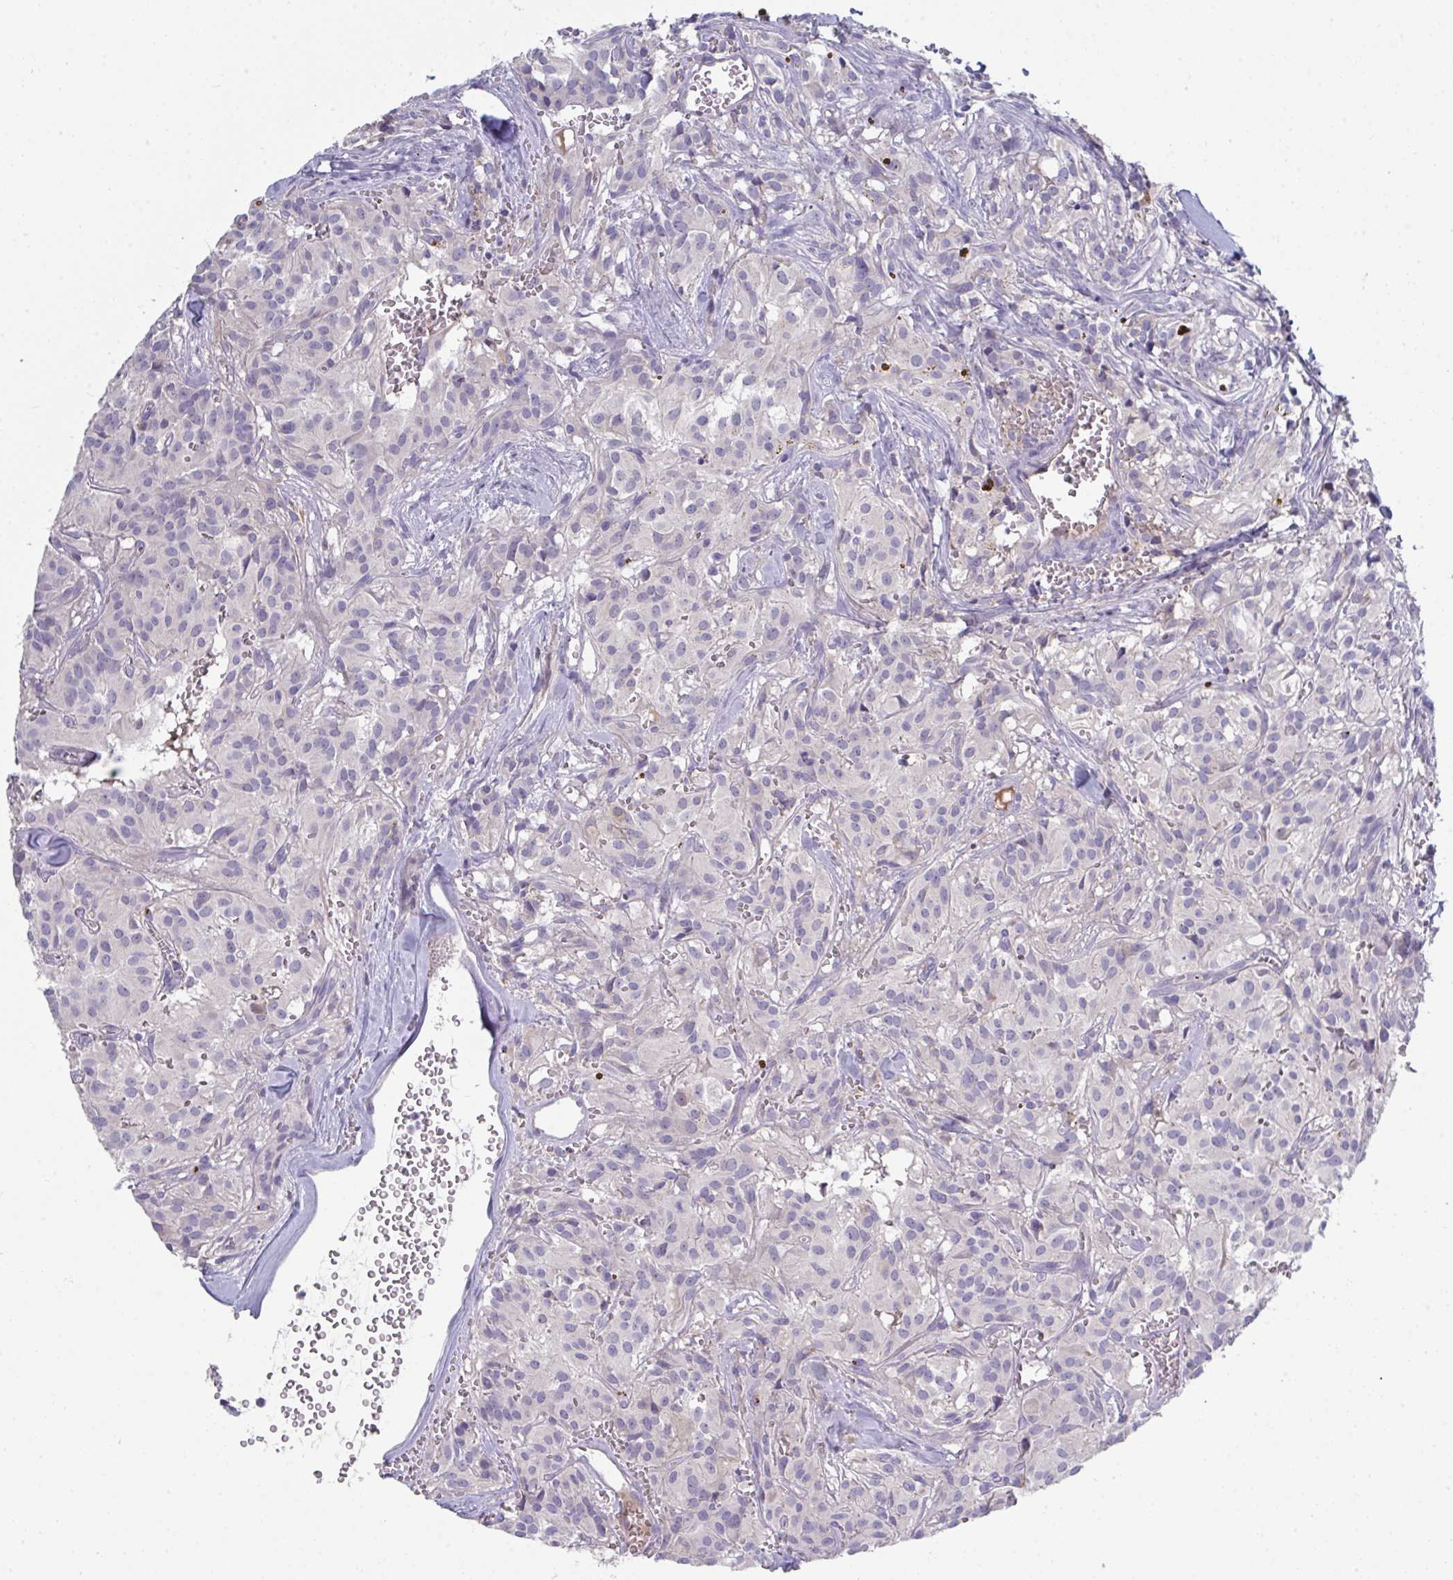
{"staining": {"intensity": "negative", "quantity": "none", "location": "none"}, "tissue": "glioma", "cell_type": "Tumor cells", "image_type": "cancer", "snomed": [{"axis": "morphology", "description": "Glioma, malignant, Low grade"}, {"axis": "topography", "description": "Brain"}], "caption": "Malignant glioma (low-grade) was stained to show a protein in brown. There is no significant expression in tumor cells.", "gene": "HGFAC", "patient": {"sex": "male", "age": 42}}